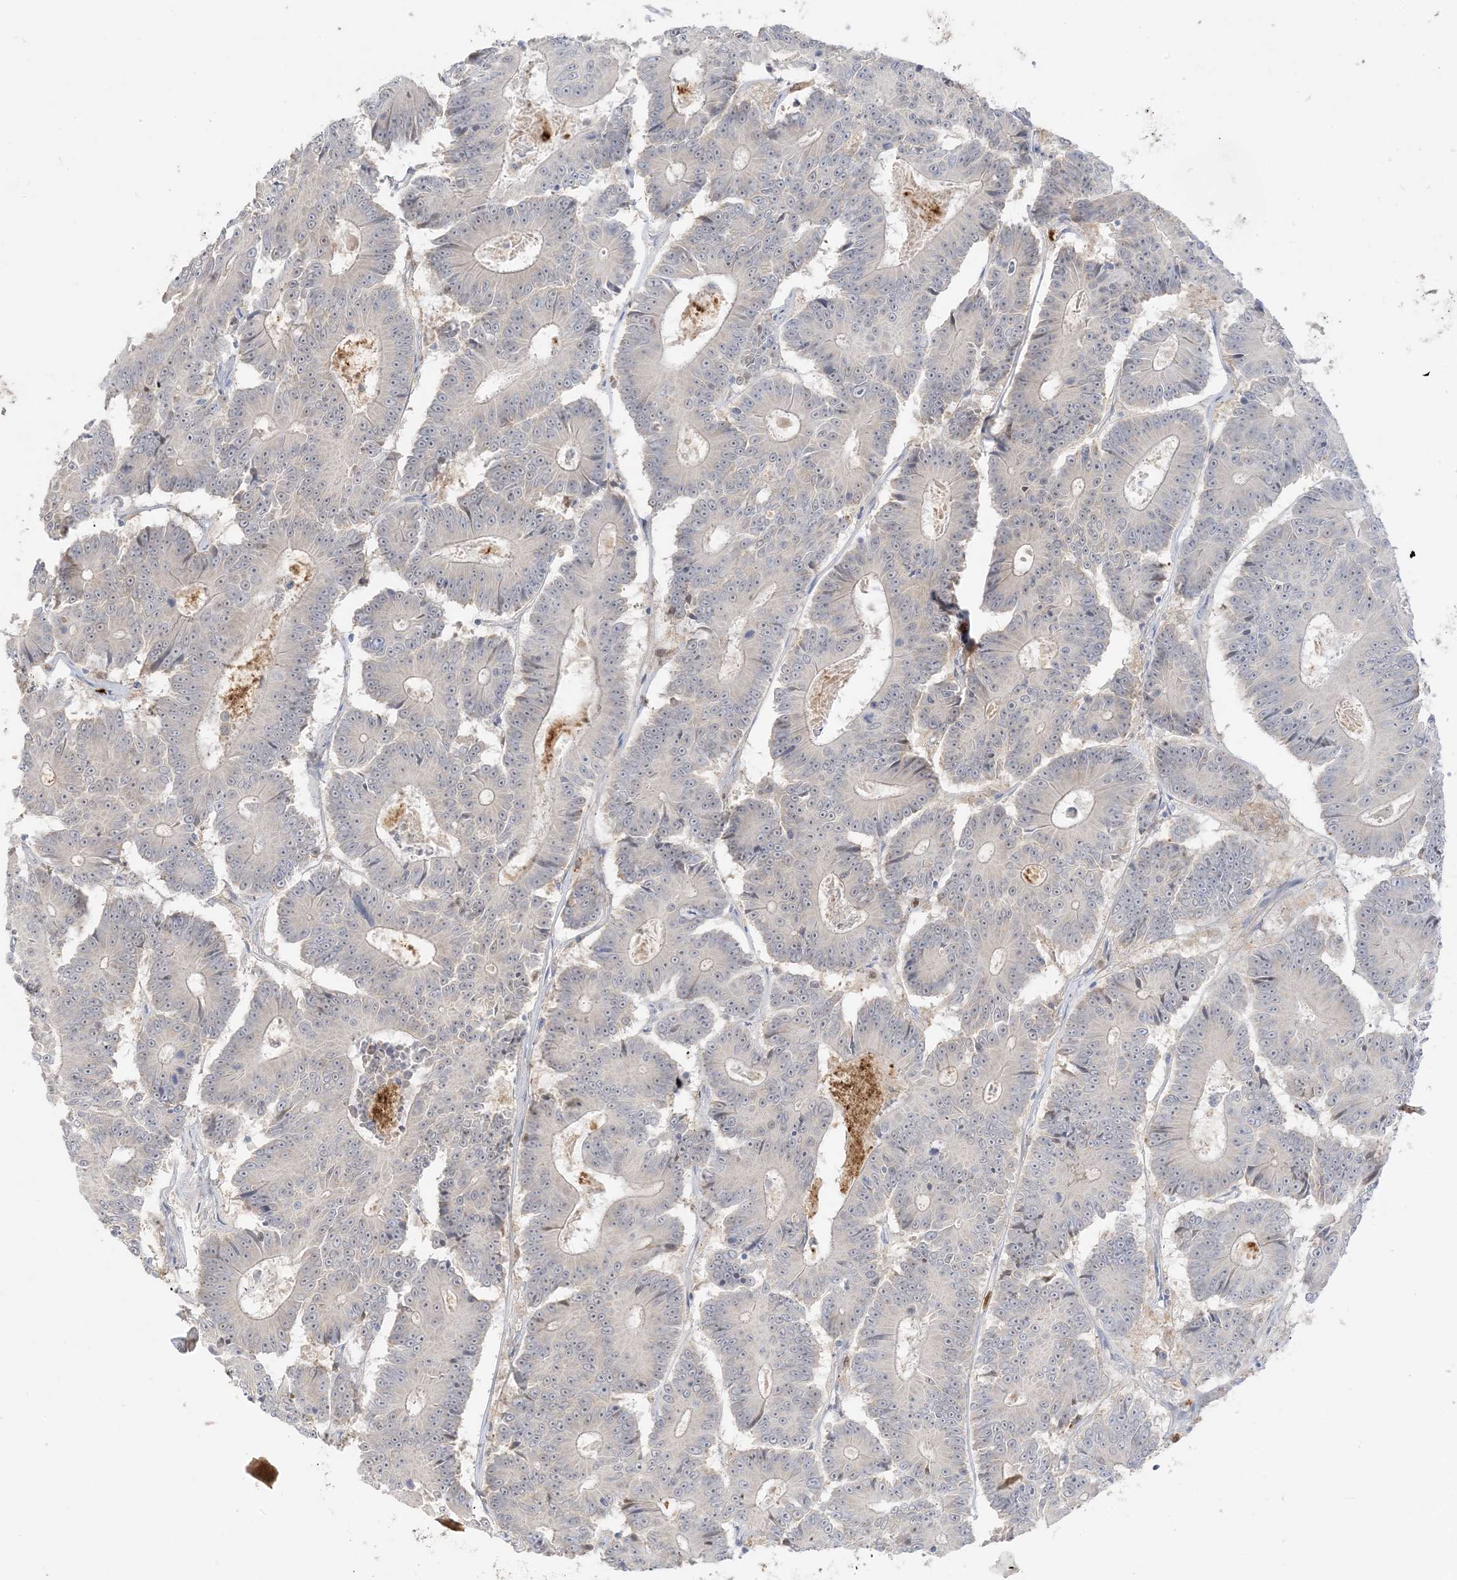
{"staining": {"intensity": "negative", "quantity": "none", "location": "none"}, "tissue": "colorectal cancer", "cell_type": "Tumor cells", "image_type": "cancer", "snomed": [{"axis": "morphology", "description": "Adenocarcinoma, NOS"}, {"axis": "topography", "description": "Colon"}], "caption": "Photomicrograph shows no significant protein positivity in tumor cells of adenocarcinoma (colorectal). (Immunohistochemistry (ihc), brightfield microscopy, high magnification).", "gene": "GCA", "patient": {"sex": "male", "age": 83}}